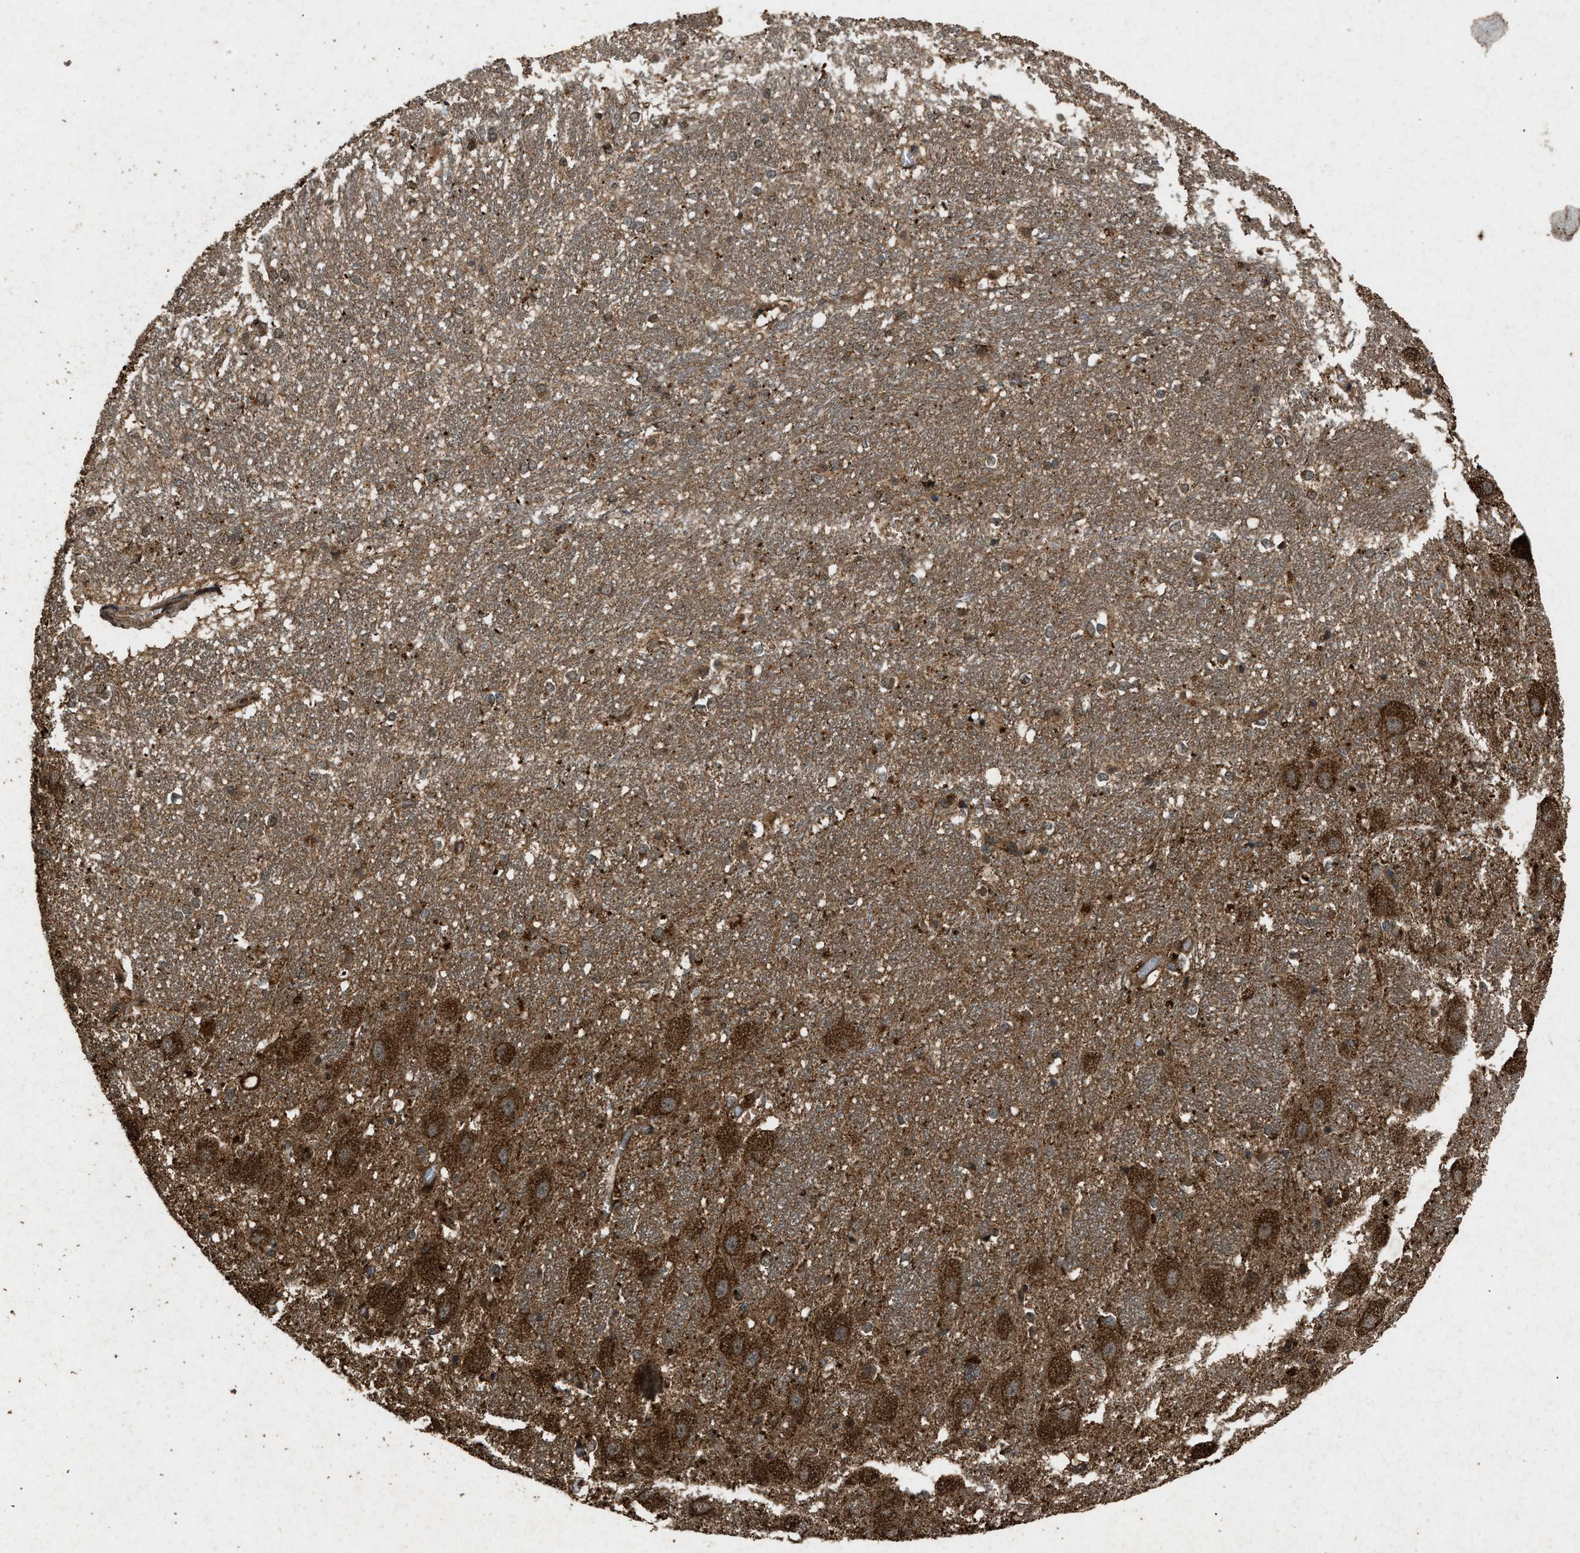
{"staining": {"intensity": "strong", "quantity": "<25%", "location": "cytoplasmic/membranous"}, "tissue": "hippocampus", "cell_type": "Glial cells", "image_type": "normal", "snomed": [{"axis": "morphology", "description": "Normal tissue, NOS"}, {"axis": "topography", "description": "Hippocampus"}], "caption": "A brown stain shows strong cytoplasmic/membranous positivity of a protein in glial cells of benign human hippocampus. Ihc stains the protein of interest in brown and the nuclei are stained blue.", "gene": "OAS1", "patient": {"sex": "female", "age": 19}}